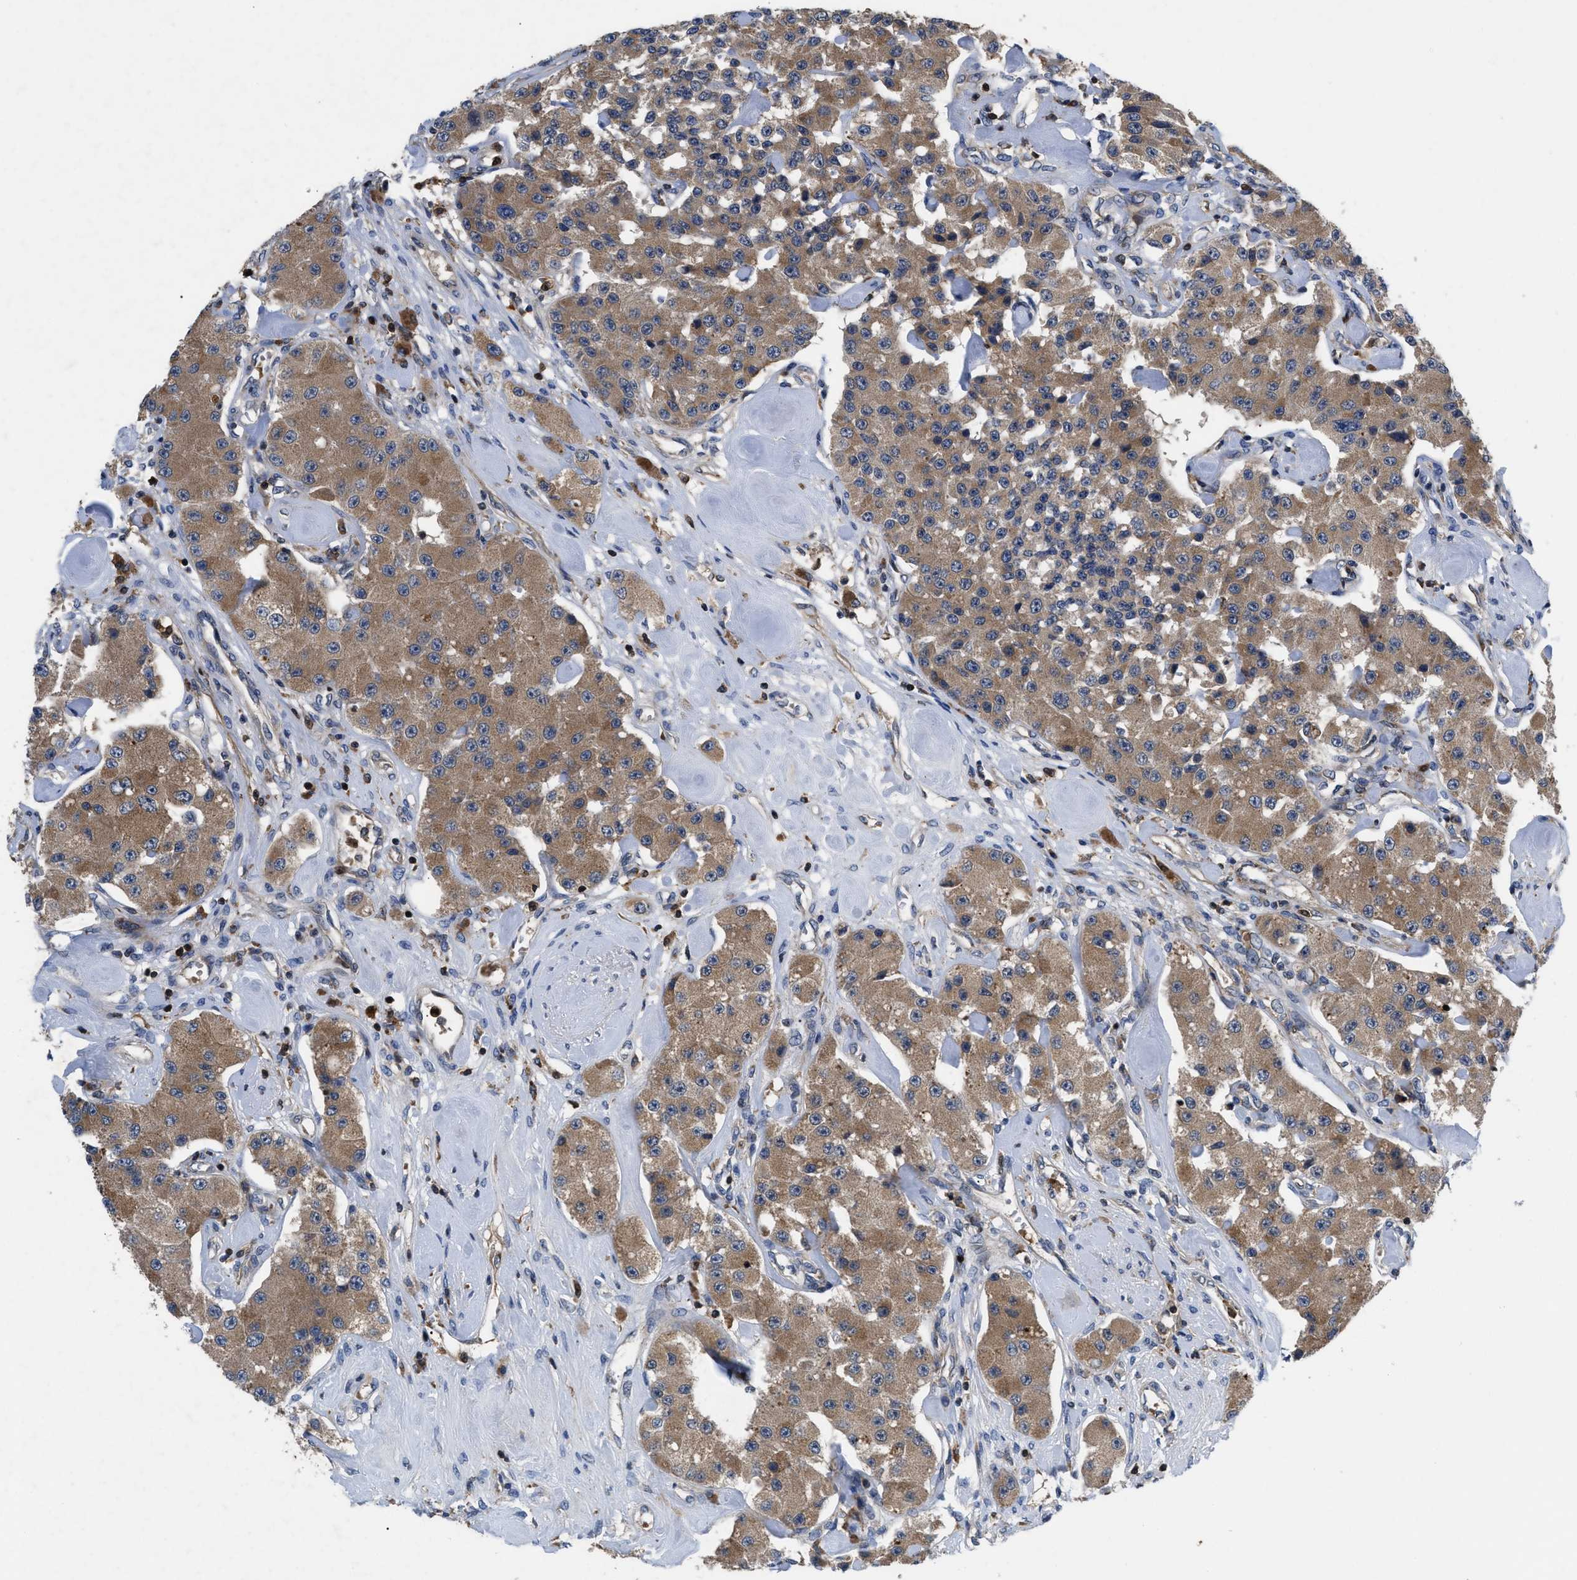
{"staining": {"intensity": "moderate", "quantity": ">75%", "location": "cytoplasmic/membranous"}, "tissue": "carcinoid", "cell_type": "Tumor cells", "image_type": "cancer", "snomed": [{"axis": "morphology", "description": "Carcinoid, malignant, NOS"}, {"axis": "topography", "description": "Pancreas"}], "caption": "Human carcinoid (malignant) stained with a brown dye demonstrates moderate cytoplasmic/membranous positive positivity in about >75% of tumor cells.", "gene": "YBEY", "patient": {"sex": "male", "age": 41}}